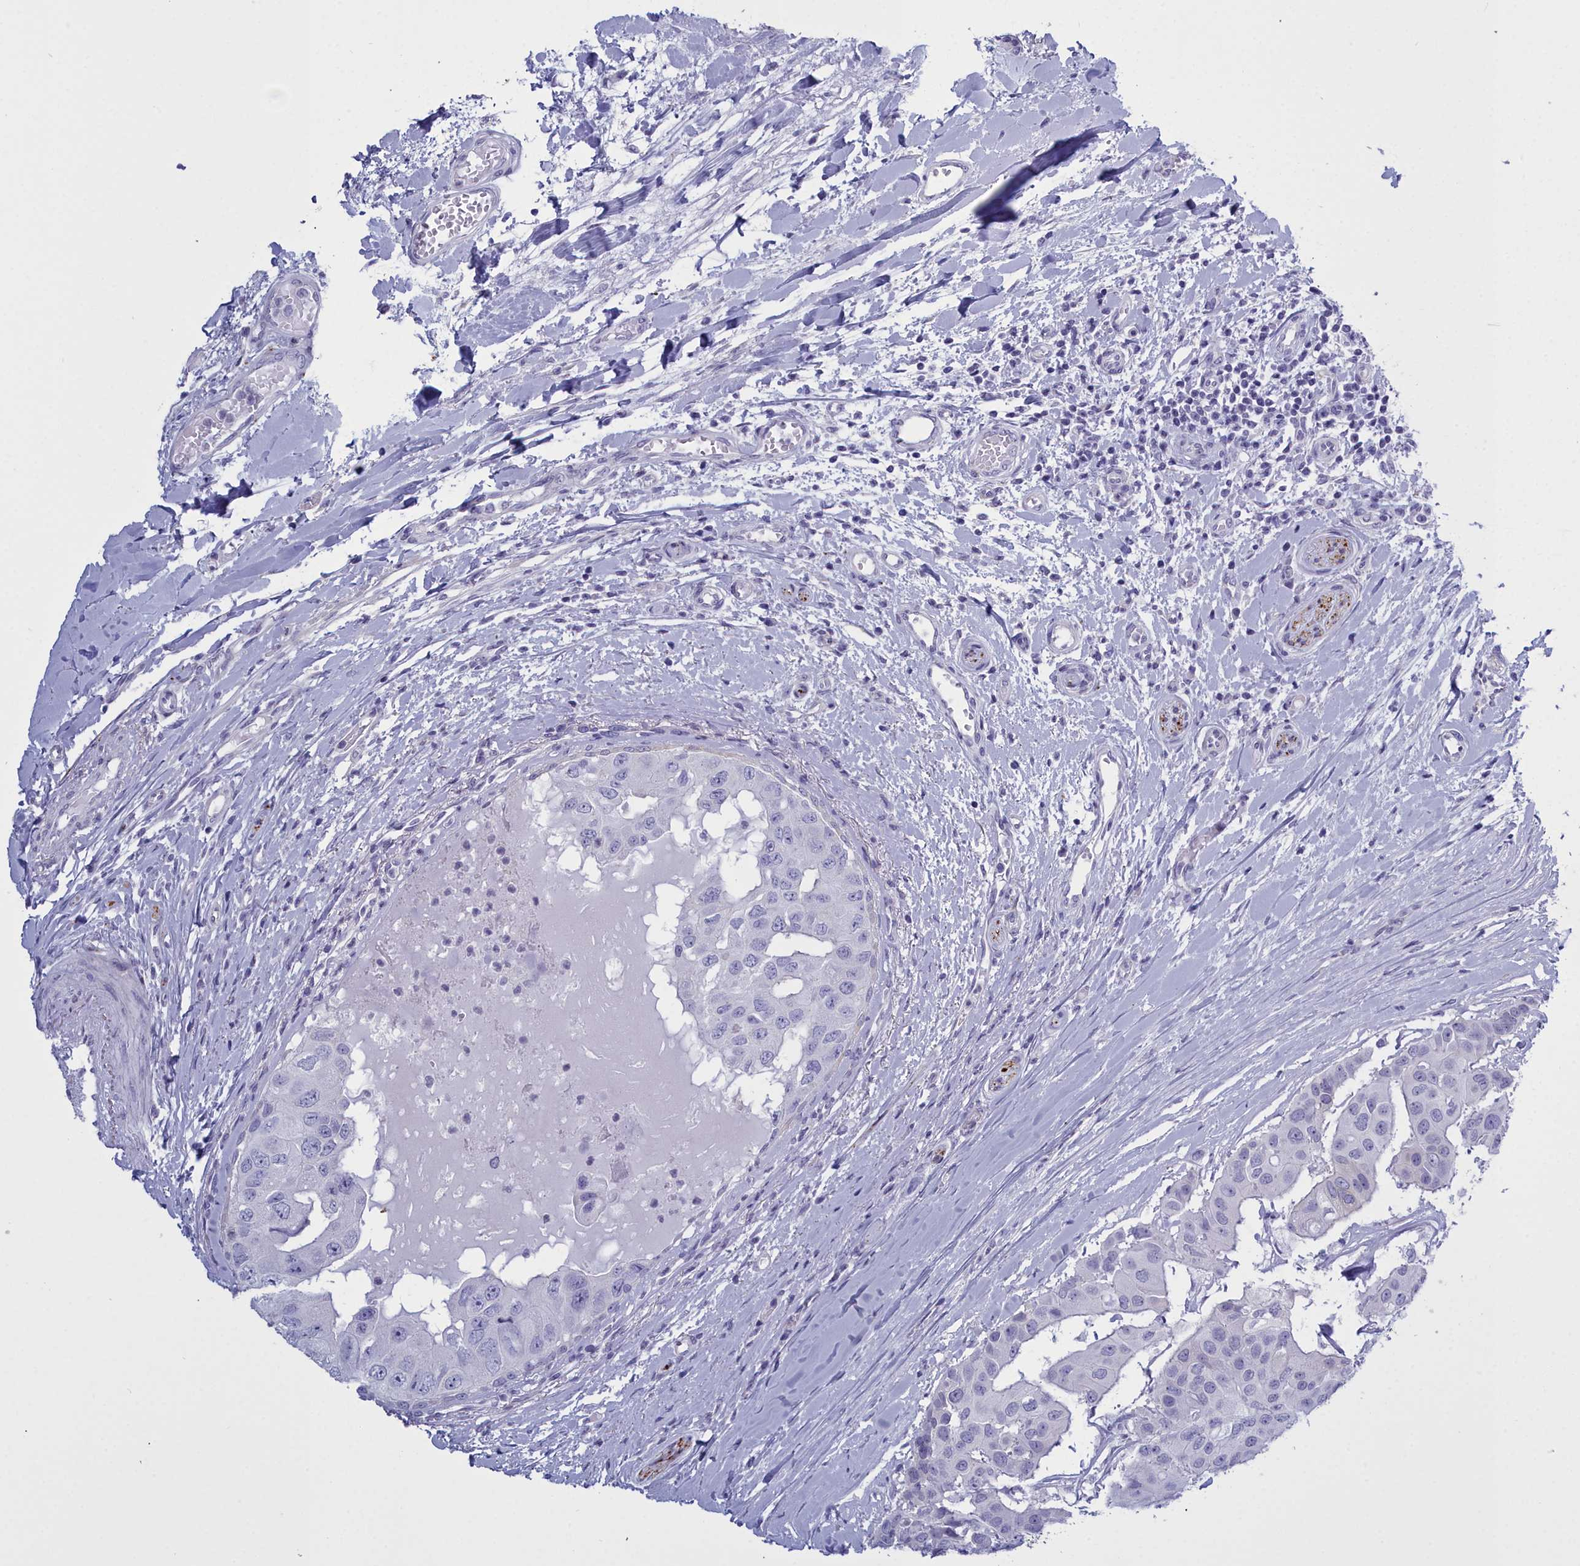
{"staining": {"intensity": "negative", "quantity": "none", "location": "none"}, "tissue": "head and neck cancer", "cell_type": "Tumor cells", "image_type": "cancer", "snomed": [{"axis": "morphology", "description": "Adenocarcinoma, NOS"}, {"axis": "morphology", "description": "Adenocarcinoma, metastatic, NOS"}, {"axis": "topography", "description": "Head-Neck"}], "caption": "Immunohistochemical staining of head and neck metastatic adenocarcinoma displays no significant expression in tumor cells.", "gene": "MAP6", "patient": {"sex": "male", "age": 75}}